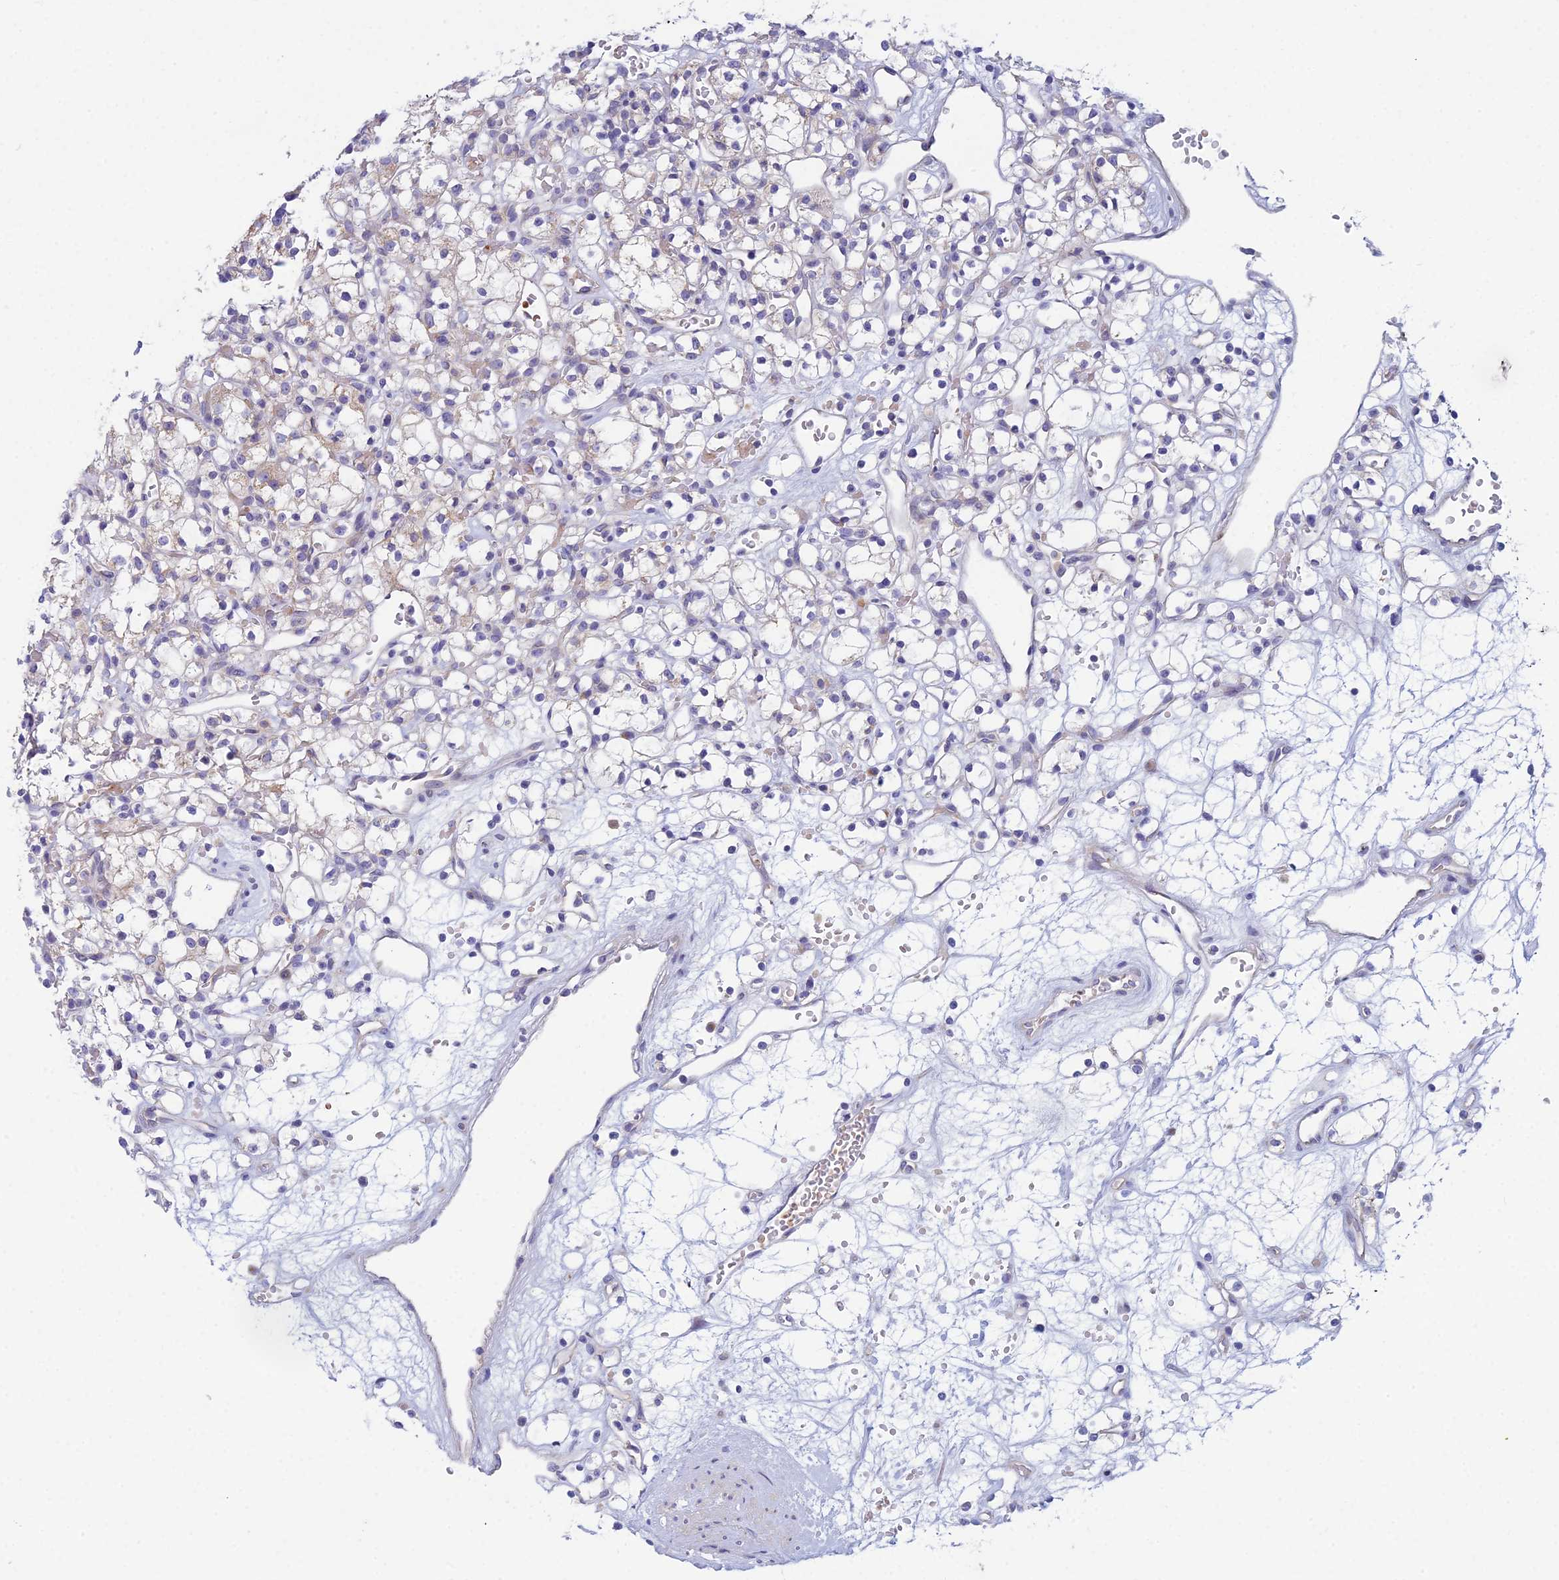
{"staining": {"intensity": "negative", "quantity": "none", "location": "none"}, "tissue": "renal cancer", "cell_type": "Tumor cells", "image_type": "cancer", "snomed": [{"axis": "morphology", "description": "Adenocarcinoma, NOS"}, {"axis": "topography", "description": "Kidney"}], "caption": "The histopathology image displays no significant staining in tumor cells of renal cancer.", "gene": "ZNF564", "patient": {"sex": "female", "age": 59}}